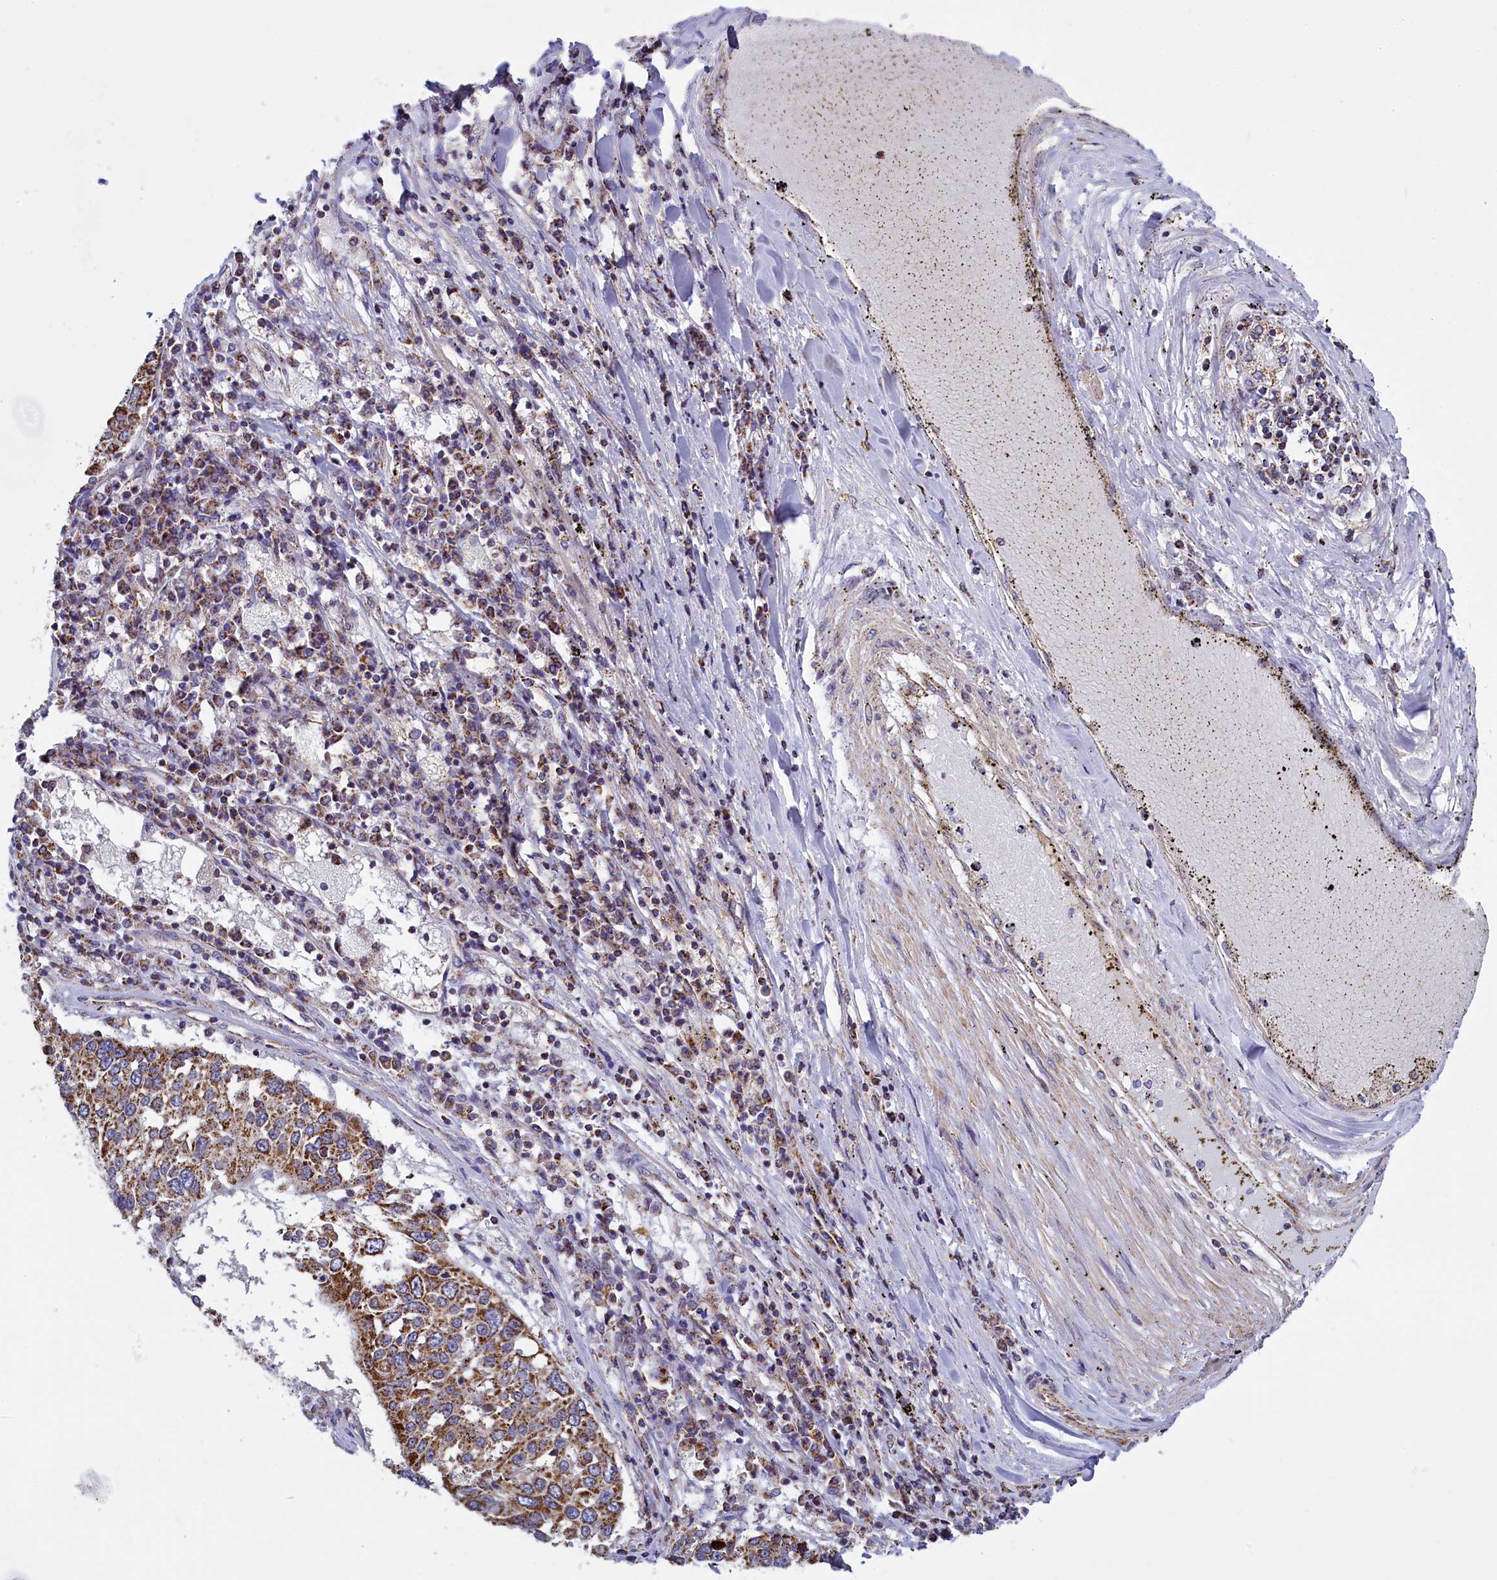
{"staining": {"intensity": "moderate", "quantity": ">75%", "location": "cytoplasmic/membranous"}, "tissue": "lung cancer", "cell_type": "Tumor cells", "image_type": "cancer", "snomed": [{"axis": "morphology", "description": "Squamous cell carcinoma, NOS"}, {"axis": "topography", "description": "Lung"}], "caption": "This is a histology image of immunohistochemistry (IHC) staining of lung cancer (squamous cell carcinoma), which shows moderate expression in the cytoplasmic/membranous of tumor cells.", "gene": "IFT122", "patient": {"sex": "male", "age": 65}}